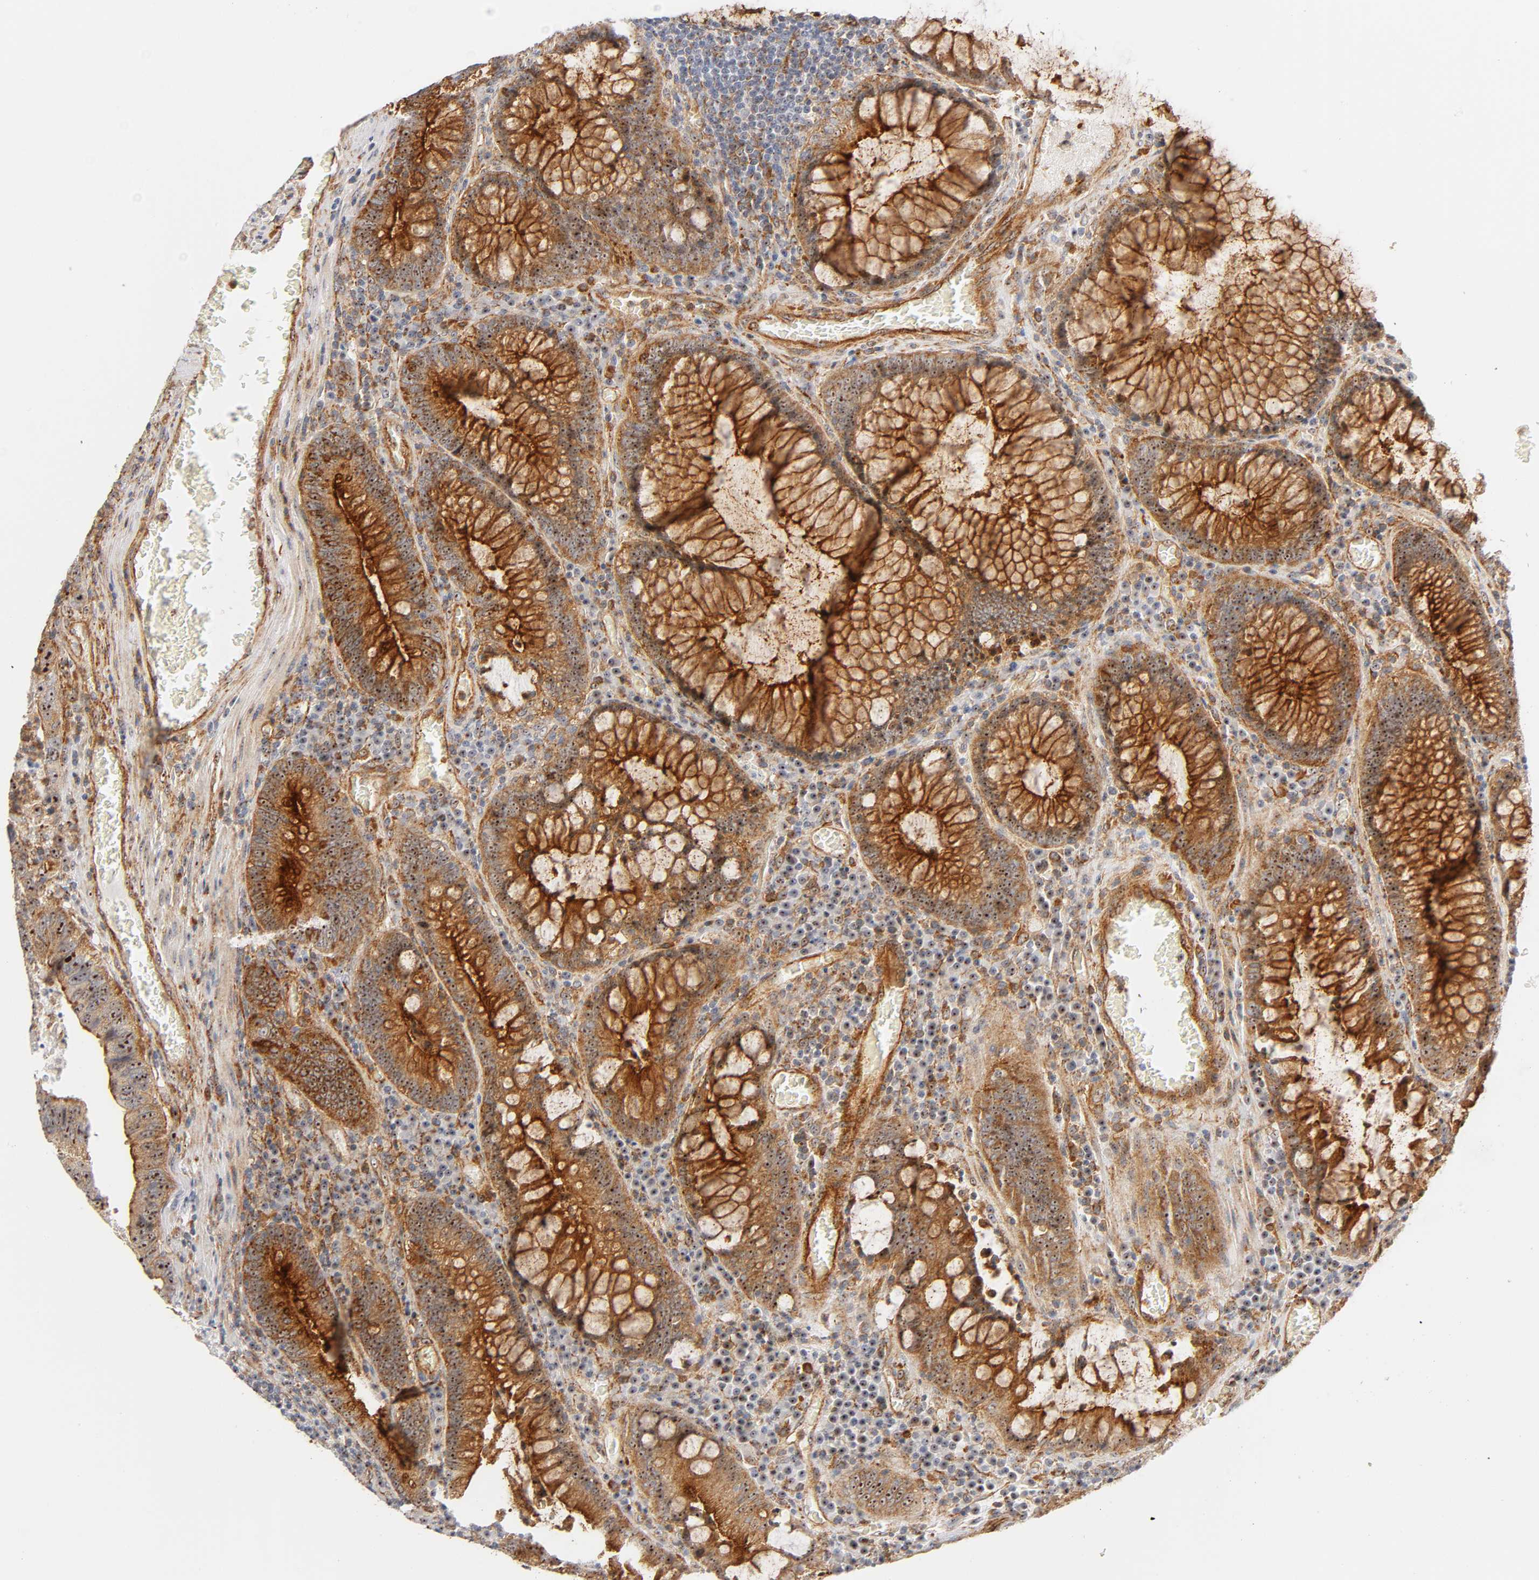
{"staining": {"intensity": "strong", "quantity": ">75%", "location": "cytoplasmic/membranous,nuclear"}, "tissue": "colorectal cancer", "cell_type": "Tumor cells", "image_type": "cancer", "snomed": [{"axis": "morphology", "description": "Adenocarcinoma, NOS"}, {"axis": "topography", "description": "Colon"}], "caption": "A high amount of strong cytoplasmic/membranous and nuclear staining is appreciated in approximately >75% of tumor cells in colorectal adenocarcinoma tissue. (IHC, brightfield microscopy, high magnification).", "gene": "PLD1", "patient": {"sex": "male", "age": 72}}